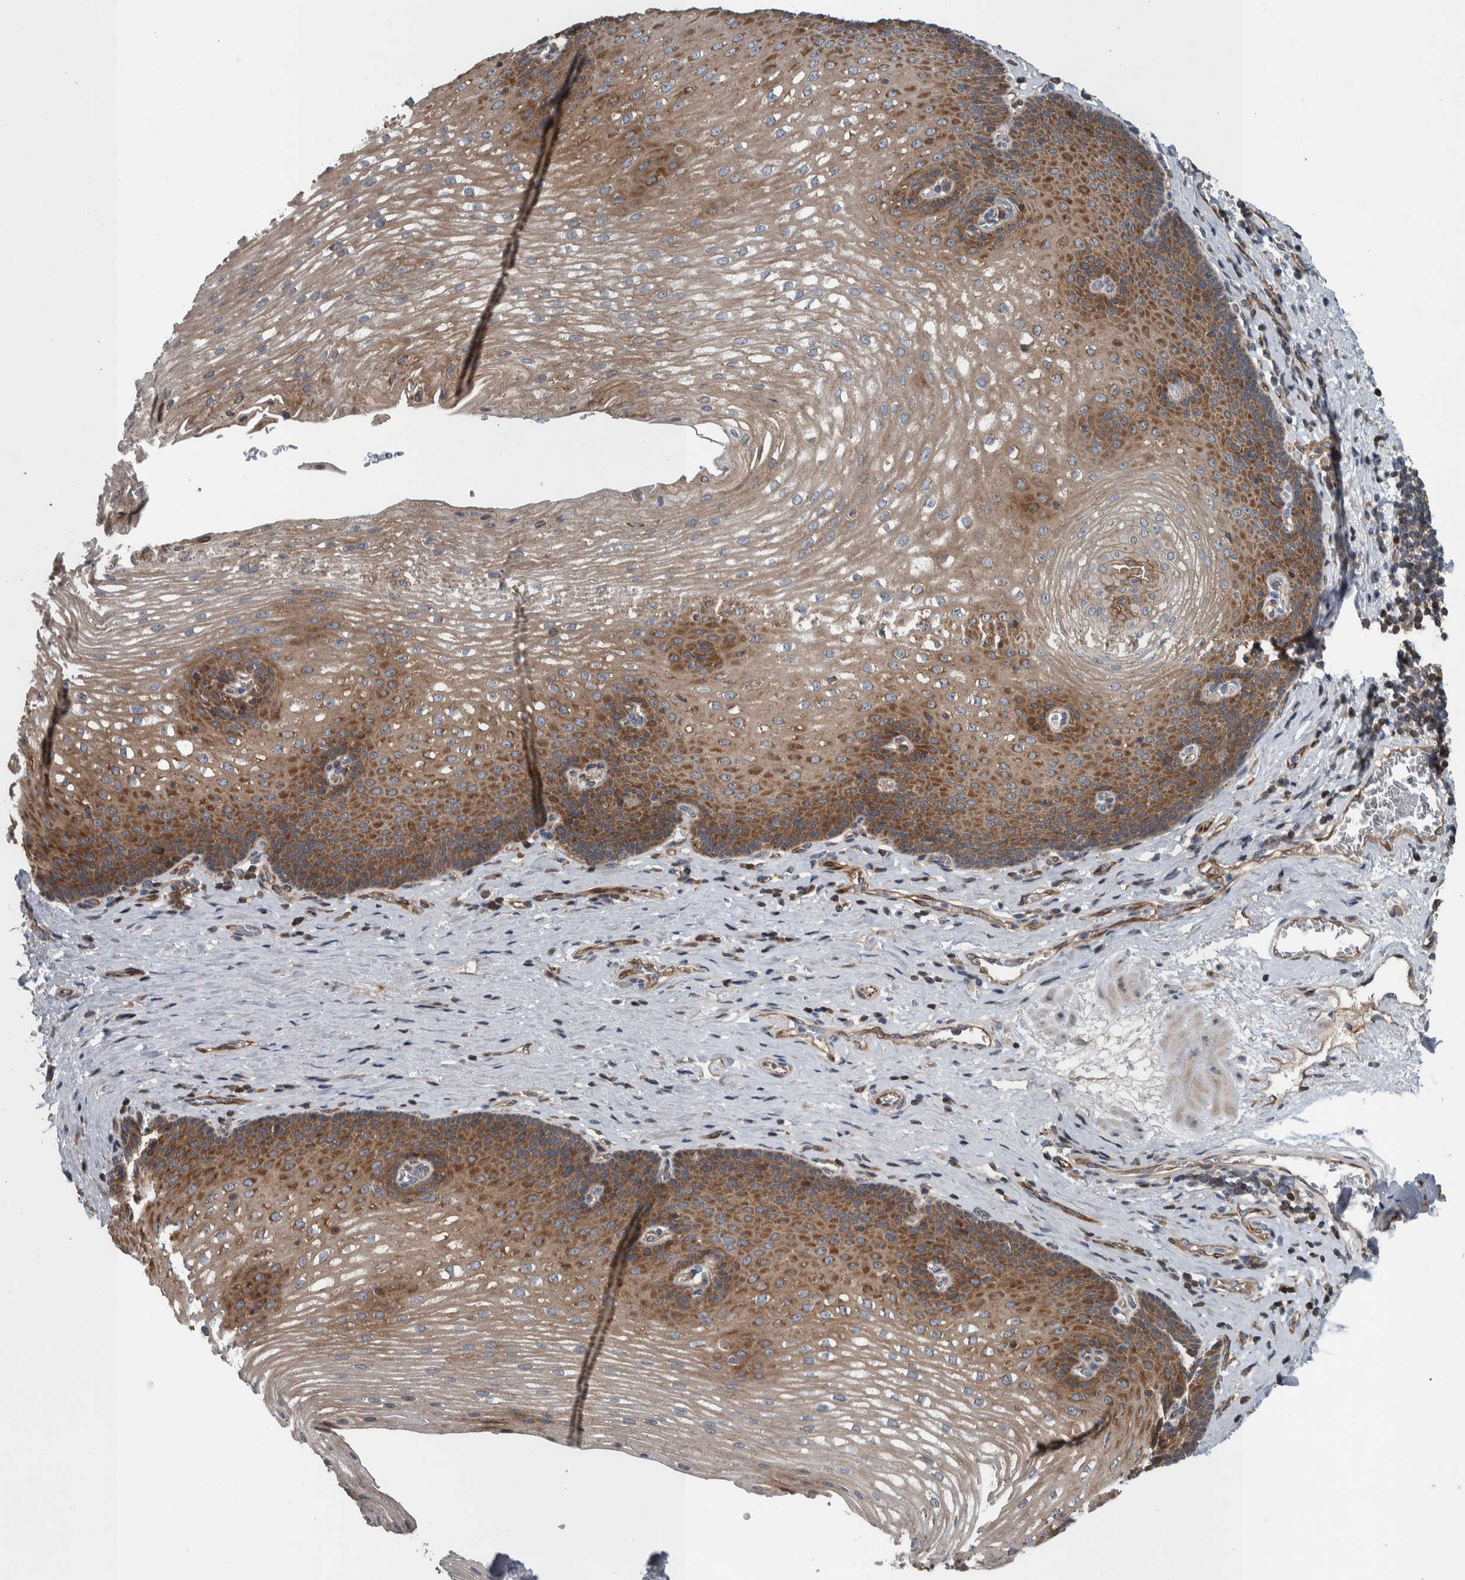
{"staining": {"intensity": "moderate", "quantity": ">75%", "location": "cytoplasmic/membranous"}, "tissue": "esophagus", "cell_type": "Squamous epithelial cells", "image_type": "normal", "snomed": [{"axis": "morphology", "description": "Normal tissue, NOS"}, {"axis": "topography", "description": "Esophagus"}], "caption": "Immunohistochemistry image of normal esophagus: human esophagus stained using IHC demonstrates medium levels of moderate protein expression localized specifically in the cytoplasmic/membranous of squamous epithelial cells, appearing as a cytoplasmic/membranous brown color.", "gene": "BAIAP2L1", "patient": {"sex": "male", "age": 48}}